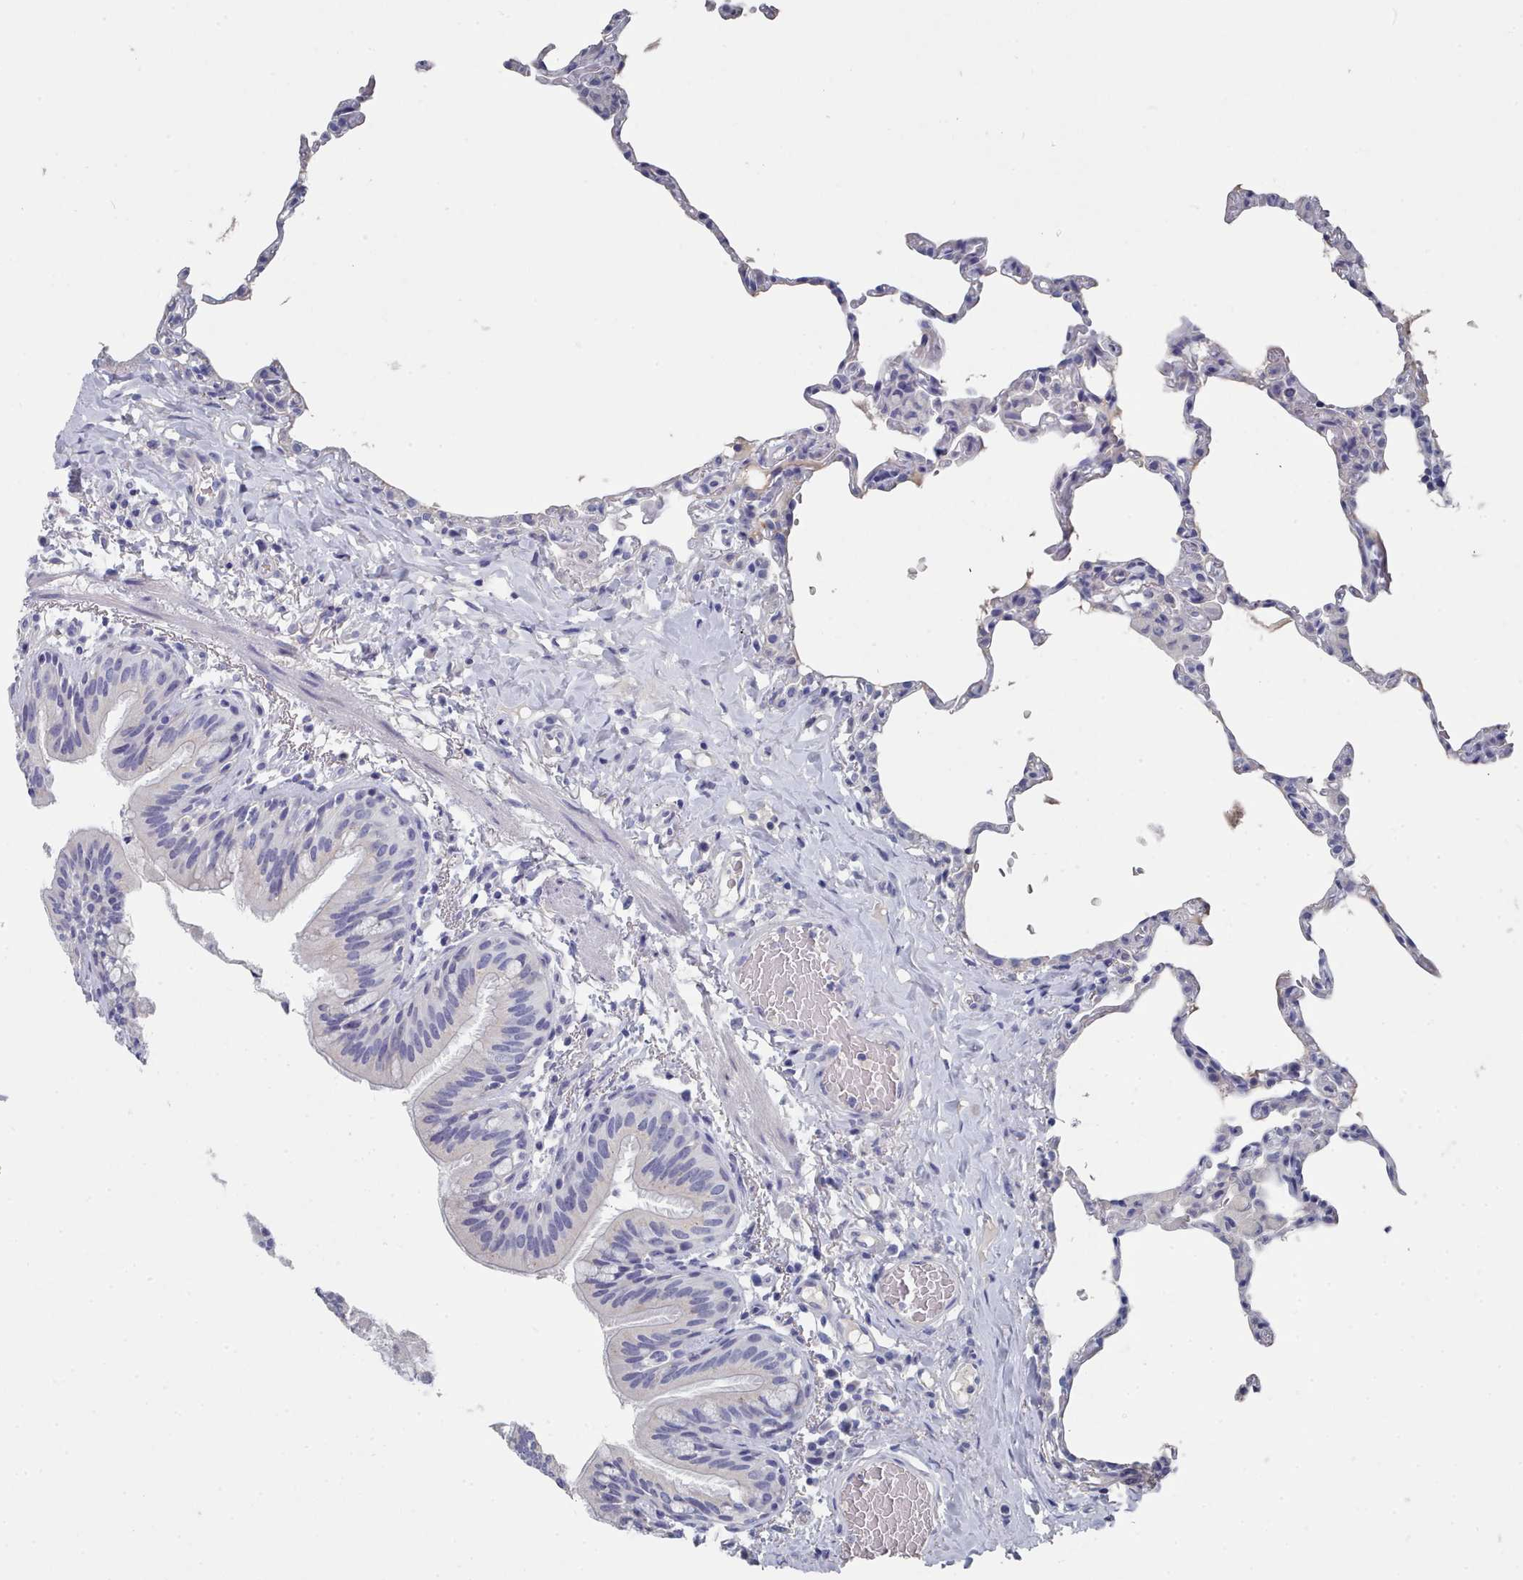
{"staining": {"intensity": "negative", "quantity": "none", "location": "none"}, "tissue": "lung", "cell_type": "Alveolar cells", "image_type": "normal", "snomed": [{"axis": "morphology", "description": "Normal tissue, NOS"}, {"axis": "topography", "description": "Lung"}], "caption": "DAB (3,3'-diaminobenzidine) immunohistochemical staining of benign lung shows no significant positivity in alveolar cells. The staining is performed using DAB brown chromogen with nuclei counter-stained in using hematoxylin.", "gene": "ACAD11", "patient": {"sex": "female", "age": 57}}